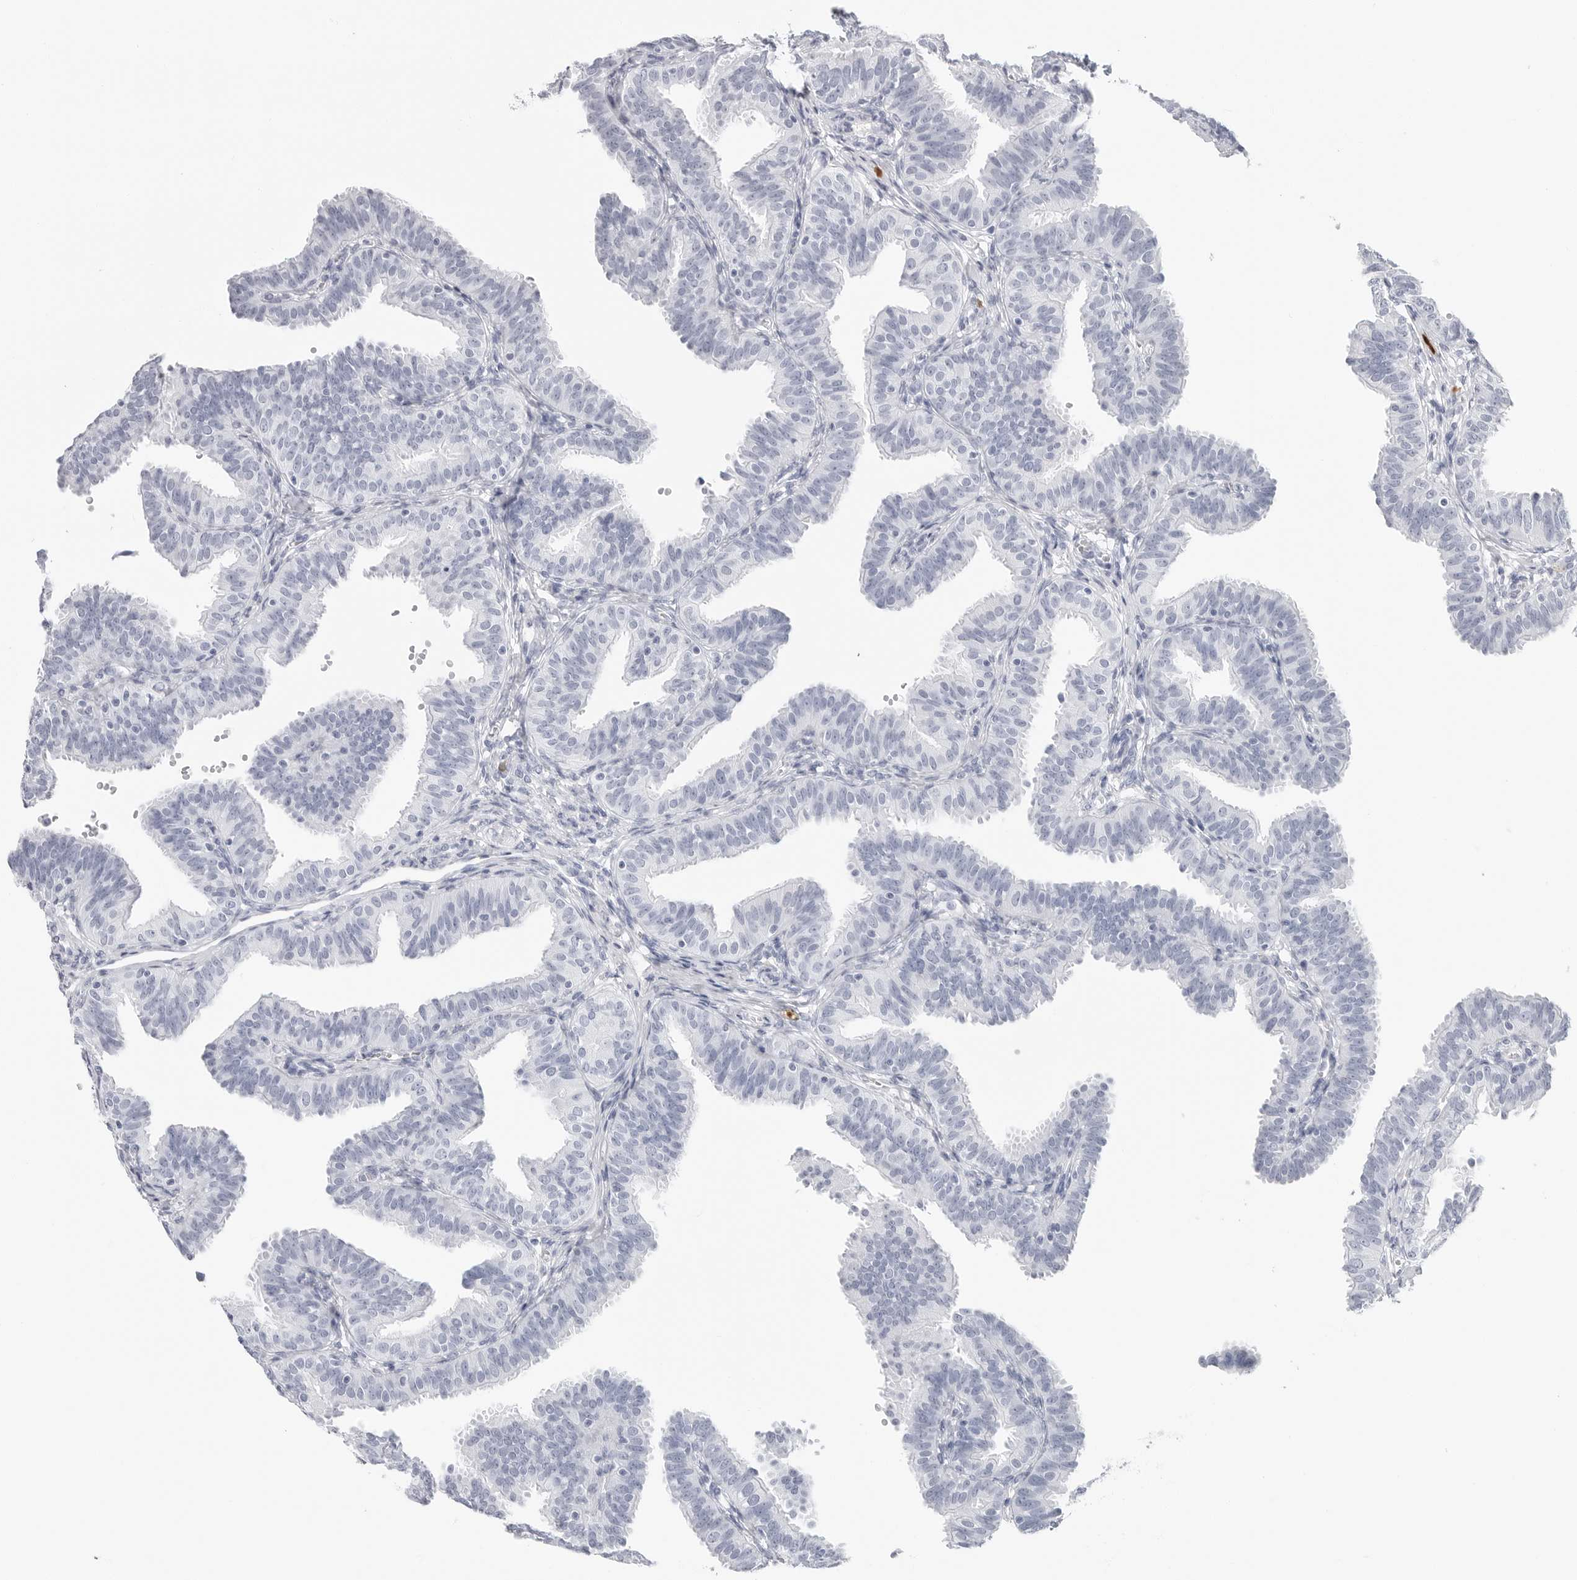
{"staining": {"intensity": "negative", "quantity": "none", "location": "none"}, "tissue": "fallopian tube", "cell_type": "Glandular cells", "image_type": "normal", "snomed": [{"axis": "morphology", "description": "Normal tissue, NOS"}, {"axis": "topography", "description": "Fallopian tube"}], "caption": "Immunohistochemistry of normal fallopian tube exhibits no expression in glandular cells.", "gene": "AMPD1", "patient": {"sex": "female", "age": 35}}